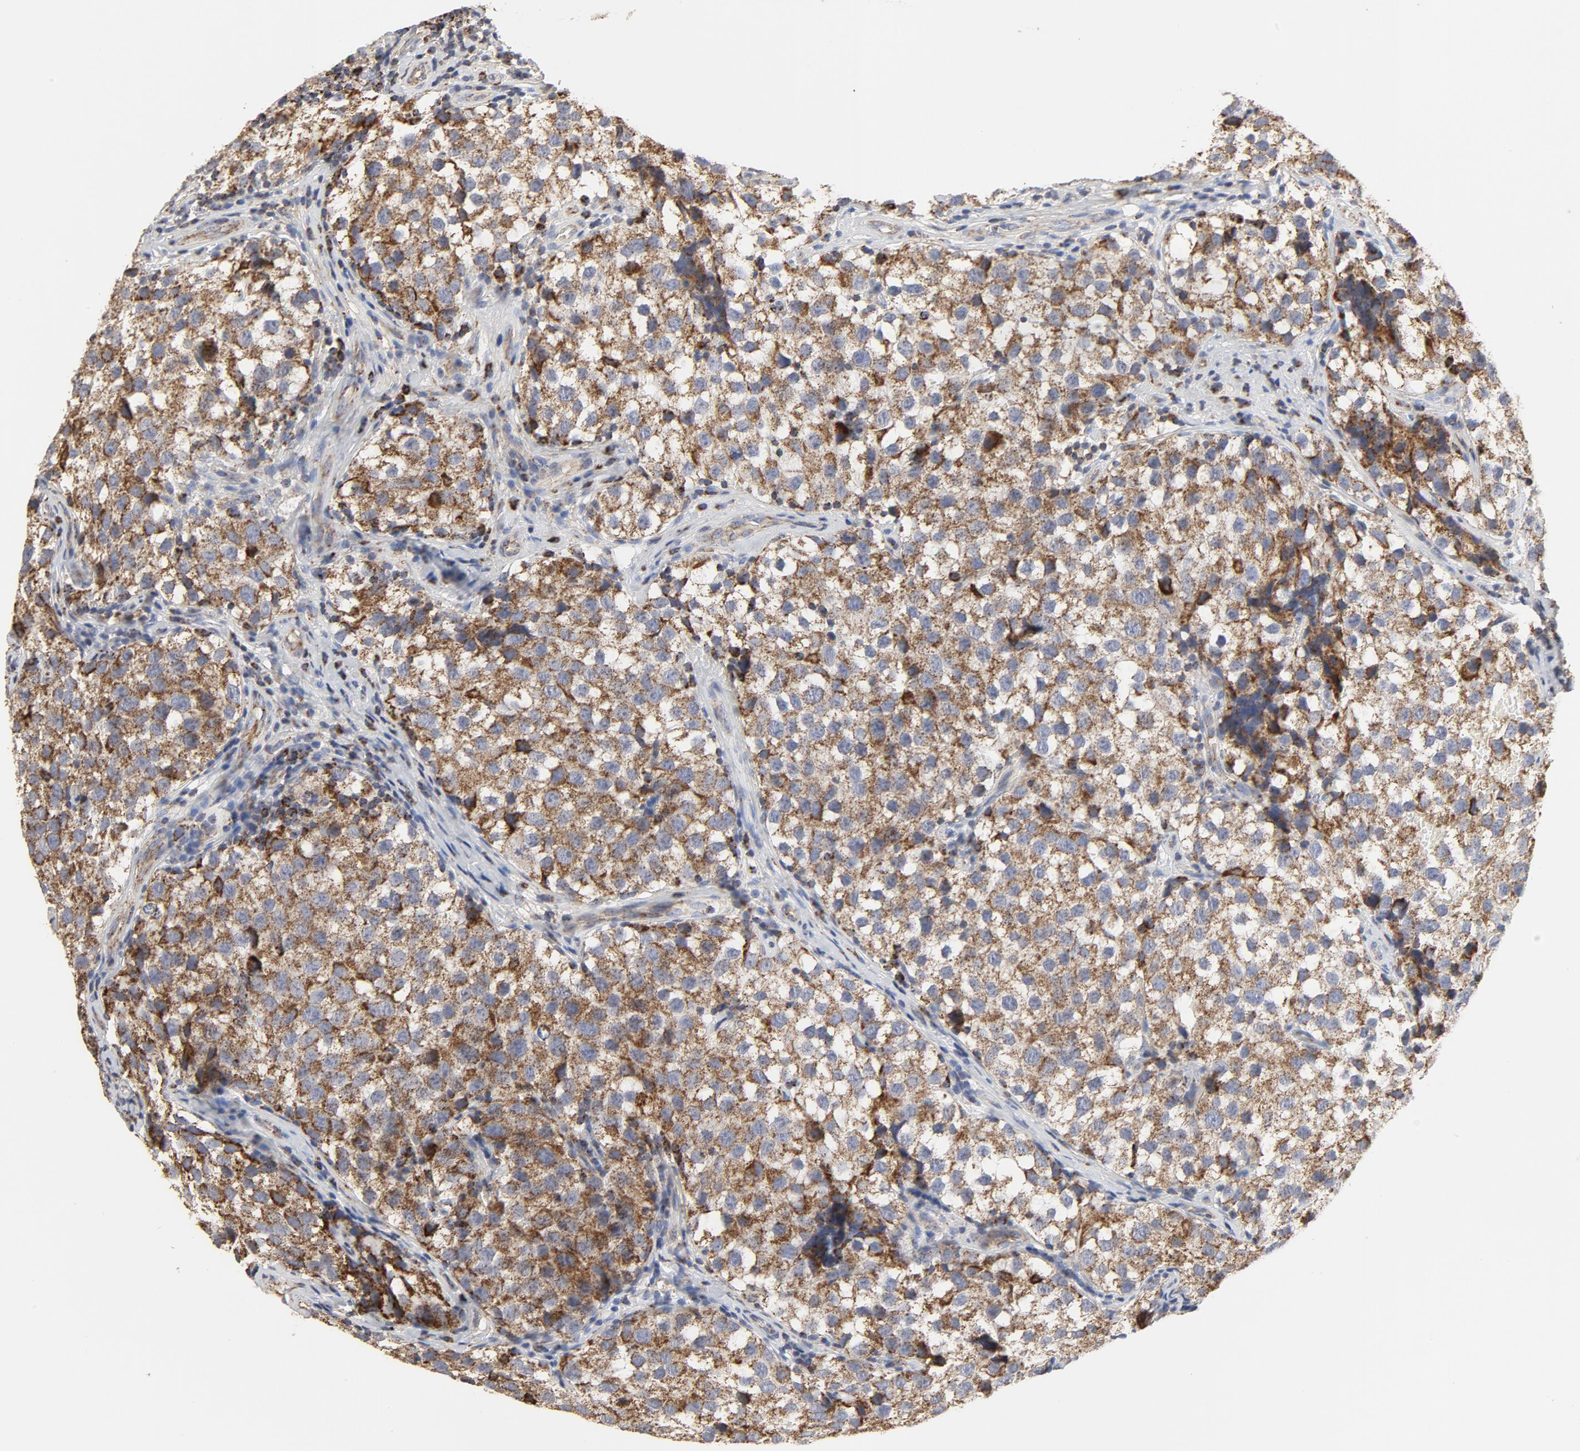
{"staining": {"intensity": "strong", "quantity": ">75%", "location": "cytoplasmic/membranous"}, "tissue": "testis cancer", "cell_type": "Tumor cells", "image_type": "cancer", "snomed": [{"axis": "morphology", "description": "Seminoma, NOS"}, {"axis": "topography", "description": "Testis"}], "caption": "Testis seminoma stained with DAB (3,3'-diaminobenzidine) immunohistochemistry (IHC) shows high levels of strong cytoplasmic/membranous positivity in about >75% of tumor cells.", "gene": "PCNX4", "patient": {"sex": "male", "age": 39}}